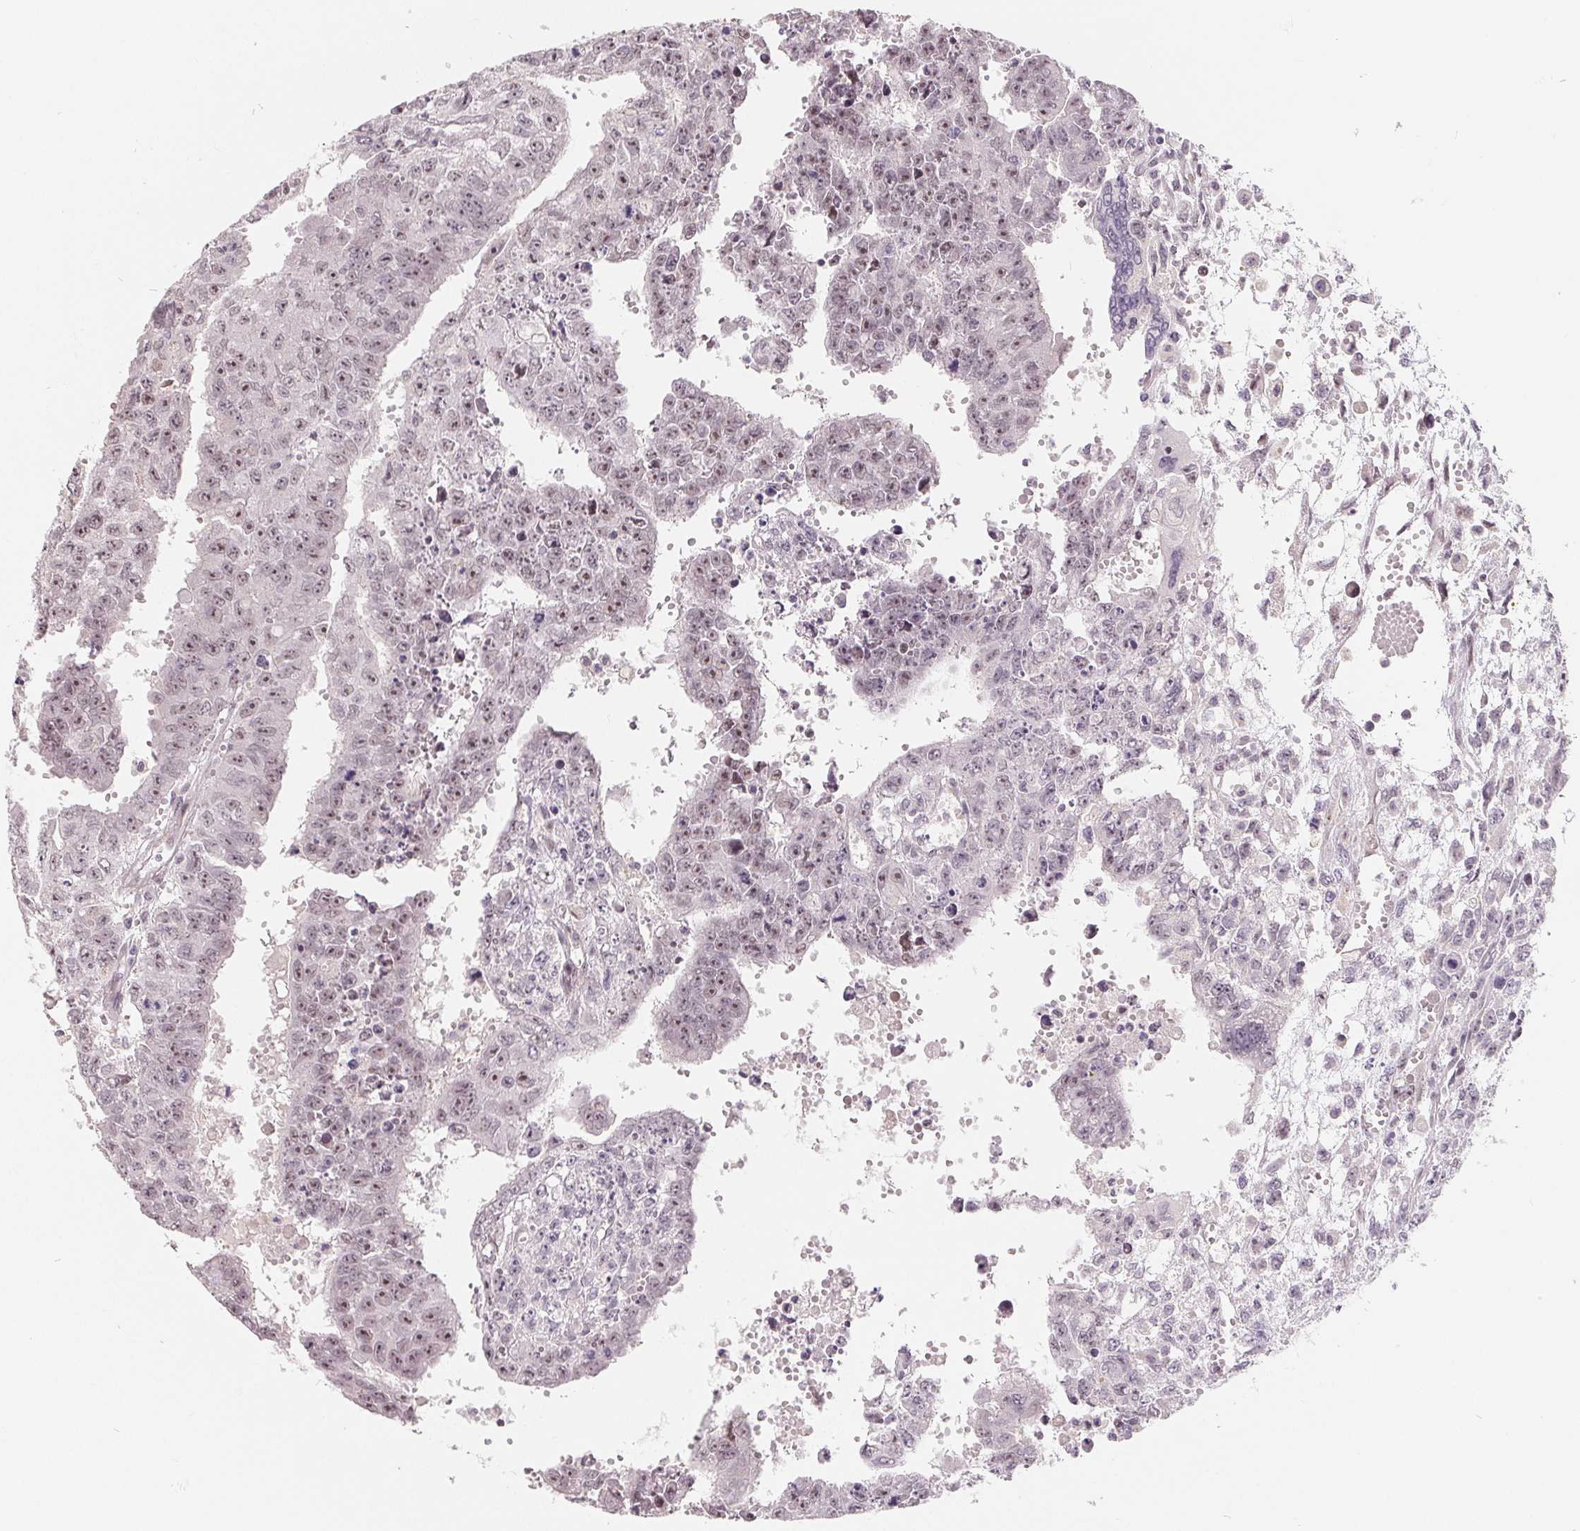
{"staining": {"intensity": "moderate", "quantity": "25%-75%", "location": "nuclear"}, "tissue": "testis cancer", "cell_type": "Tumor cells", "image_type": "cancer", "snomed": [{"axis": "morphology", "description": "Carcinoma, Embryonal, NOS"}, {"axis": "morphology", "description": "Teratoma, malignant, NOS"}, {"axis": "topography", "description": "Testis"}], "caption": "Protein staining displays moderate nuclear positivity in approximately 25%-75% of tumor cells in testis cancer (teratoma (malignant)). (IHC, brightfield microscopy, high magnification).", "gene": "NRG2", "patient": {"sex": "male", "age": 24}}